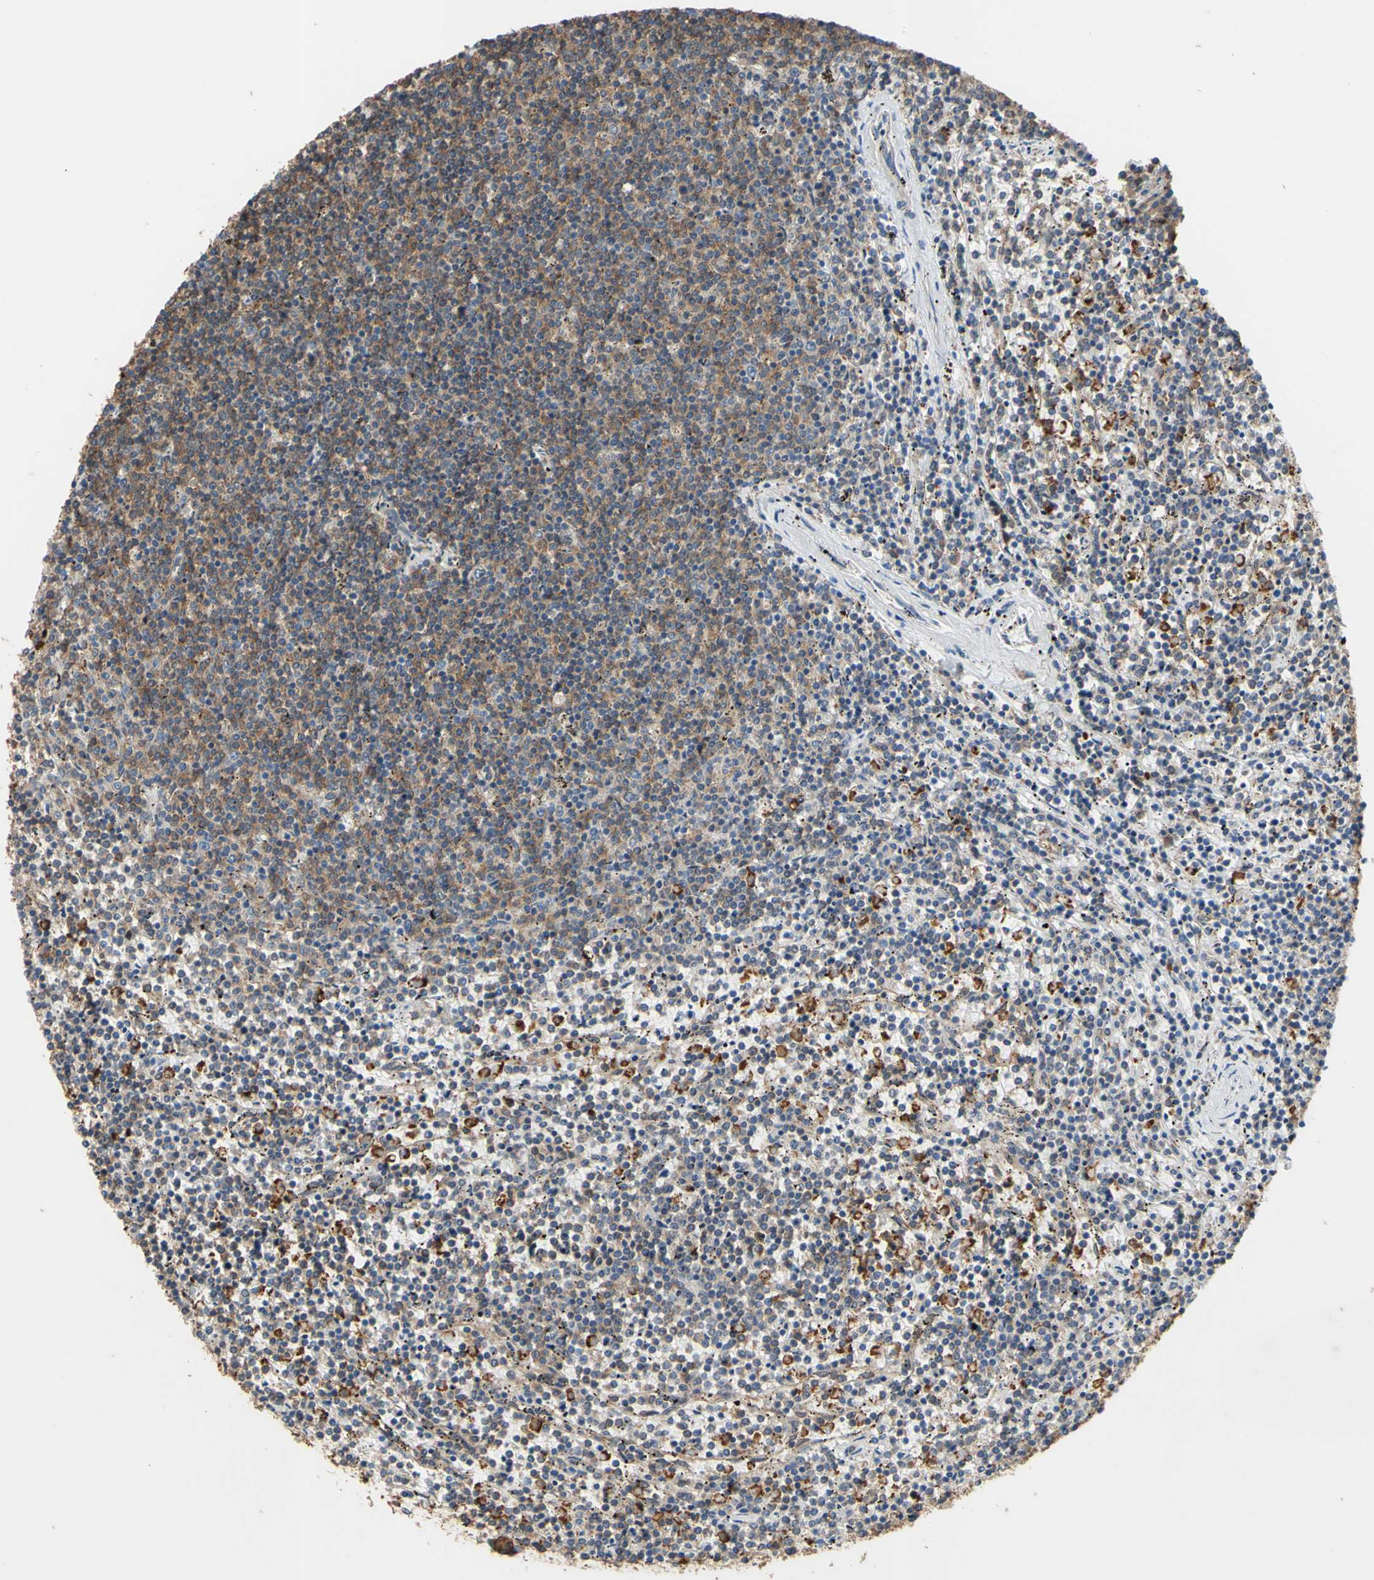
{"staining": {"intensity": "moderate", "quantity": ">75%", "location": "cytoplasmic/membranous"}, "tissue": "lymphoma", "cell_type": "Tumor cells", "image_type": "cancer", "snomed": [{"axis": "morphology", "description": "Malignant lymphoma, non-Hodgkin's type, Low grade"}, {"axis": "topography", "description": "Spleen"}], "caption": "A brown stain highlights moderate cytoplasmic/membranous staining of a protein in malignant lymphoma, non-Hodgkin's type (low-grade) tumor cells. The staining was performed using DAB (3,3'-diaminobenzidine), with brown indicating positive protein expression. Nuclei are stained blue with hematoxylin.", "gene": "CTTN", "patient": {"sex": "female", "age": 50}}